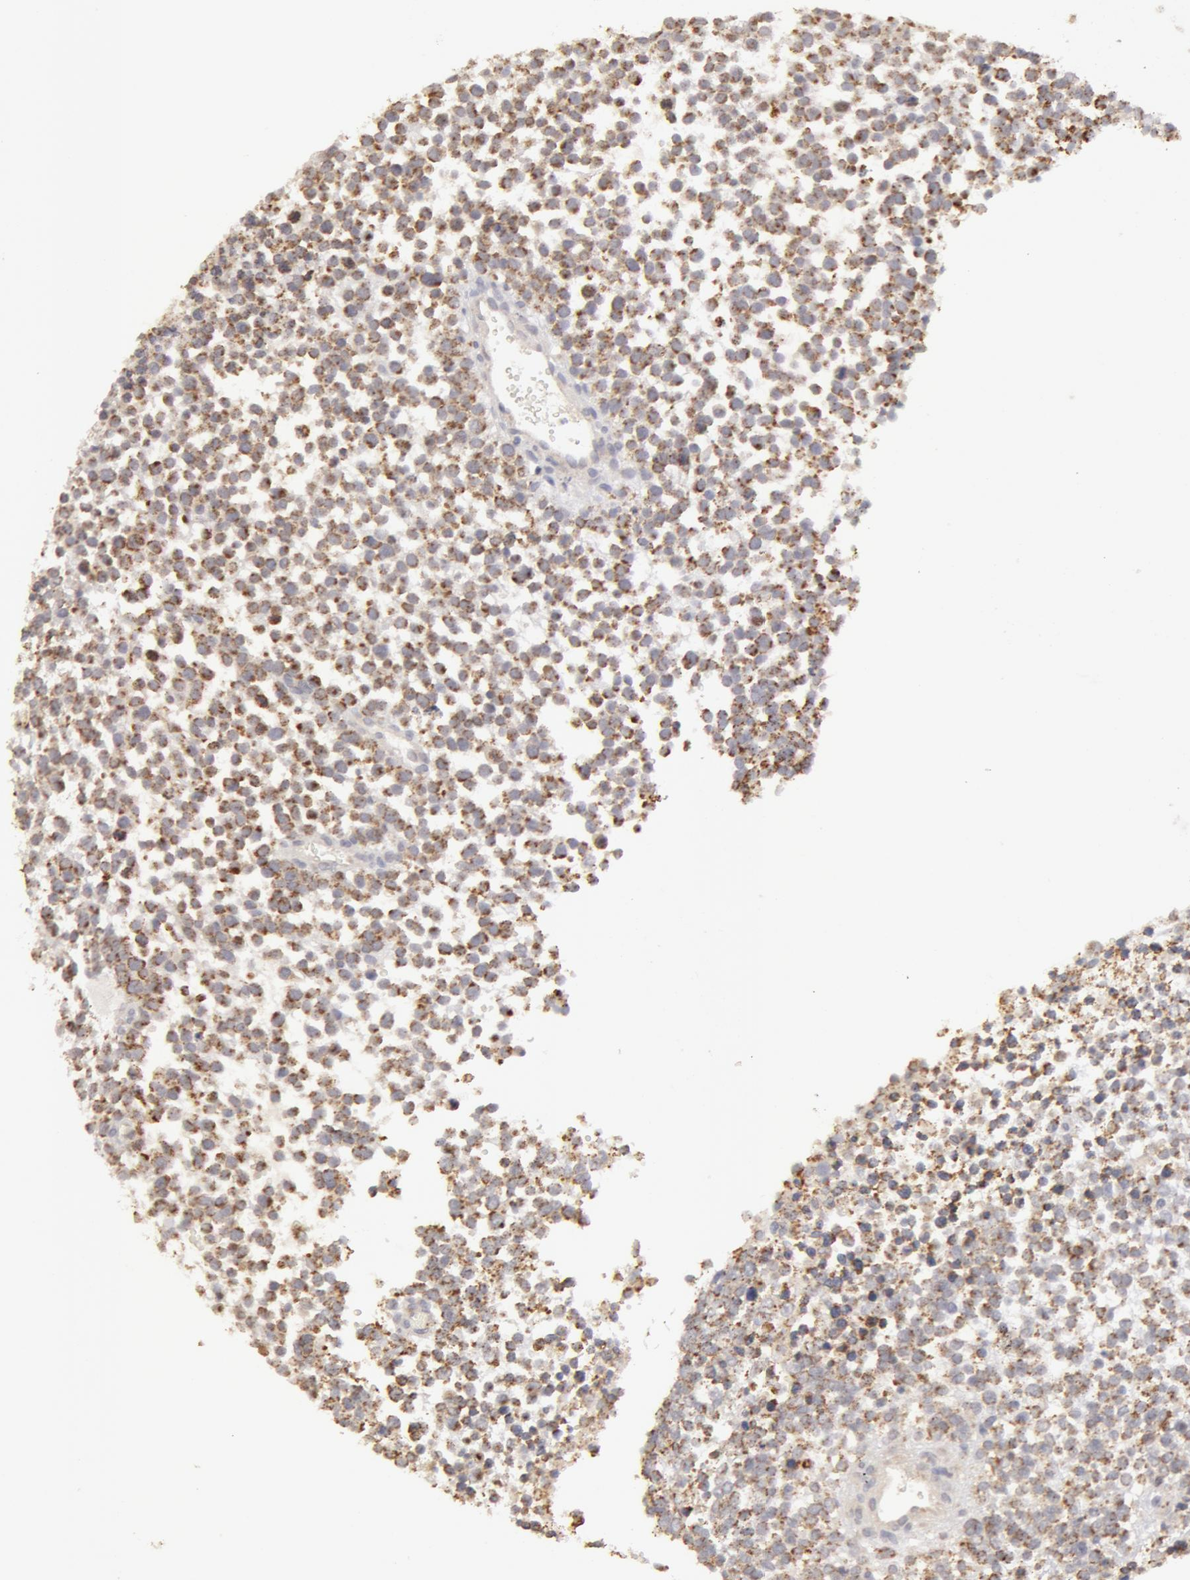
{"staining": {"intensity": "moderate", "quantity": "25%-75%", "location": "cytoplasmic/membranous"}, "tissue": "glioma", "cell_type": "Tumor cells", "image_type": "cancer", "snomed": [{"axis": "morphology", "description": "Glioma, malignant, High grade"}, {"axis": "topography", "description": "Brain"}], "caption": "Immunohistochemistry (IHC) image of glioma stained for a protein (brown), which demonstrates medium levels of moderate cytoplasmic/membranous expression in about 25%-75% of tumor cells.", "gene": "ADPRH", "patient": {"sex": "male", "age": 66}}